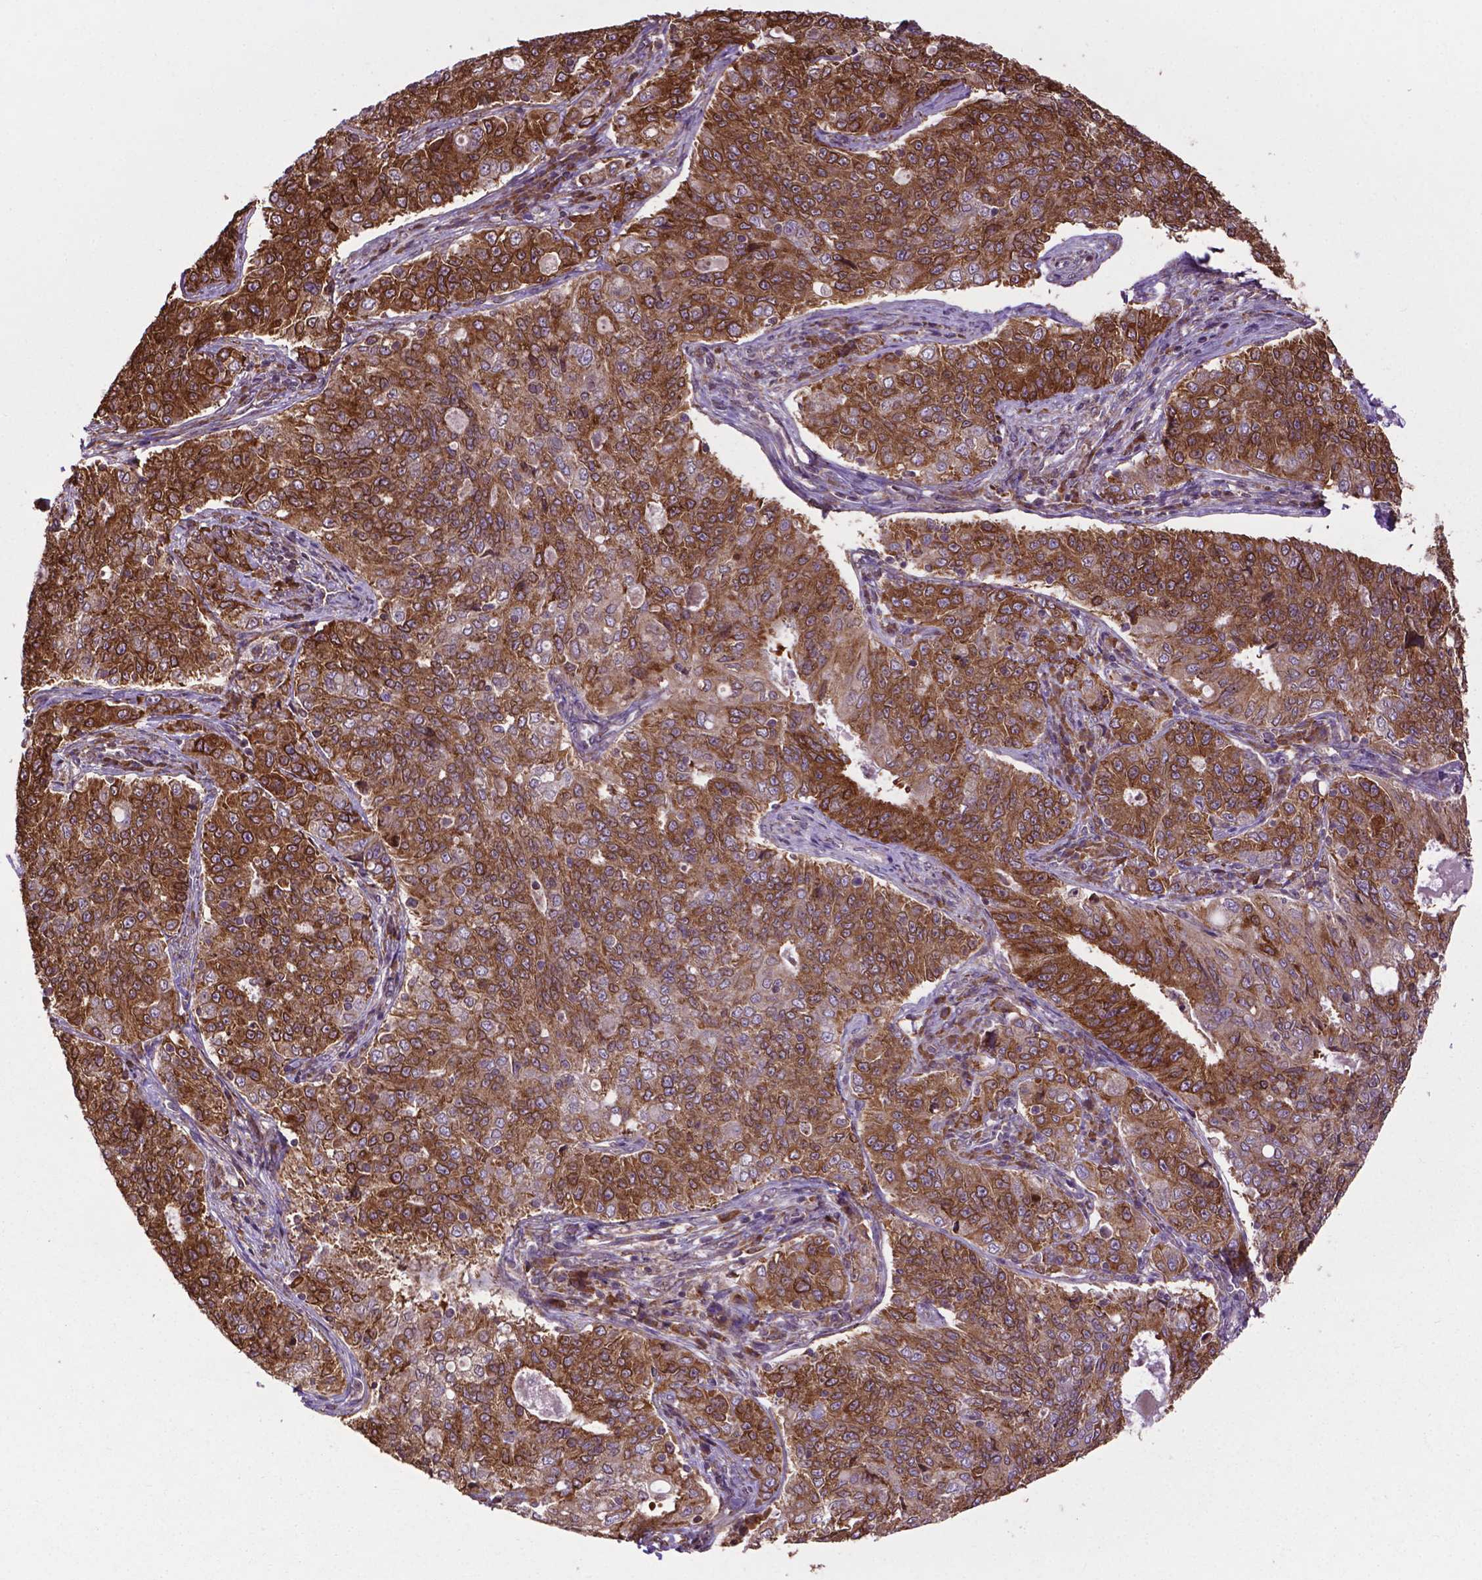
{"staining": {"intensity": "strong", "quantity": ">75%", "location": "cytoplasmic/membranous"}, "tissue": "endometrial cancer", "cell_type": "Tumor cells", "image_type": "cancer", "snomed": [{"axis": "morphology", "description": "Adenocarcinoma, NOS"}, {"axis": "topography", "description": "Endometrium"}], "caption": "The immunohistochemical stain labels strong cytoplasmic/membranous staining in tumor cells of endometrial adenocarcinoma tissue.", "gene": "GANAB", "patient": {"sex": "female", "age": 43}}